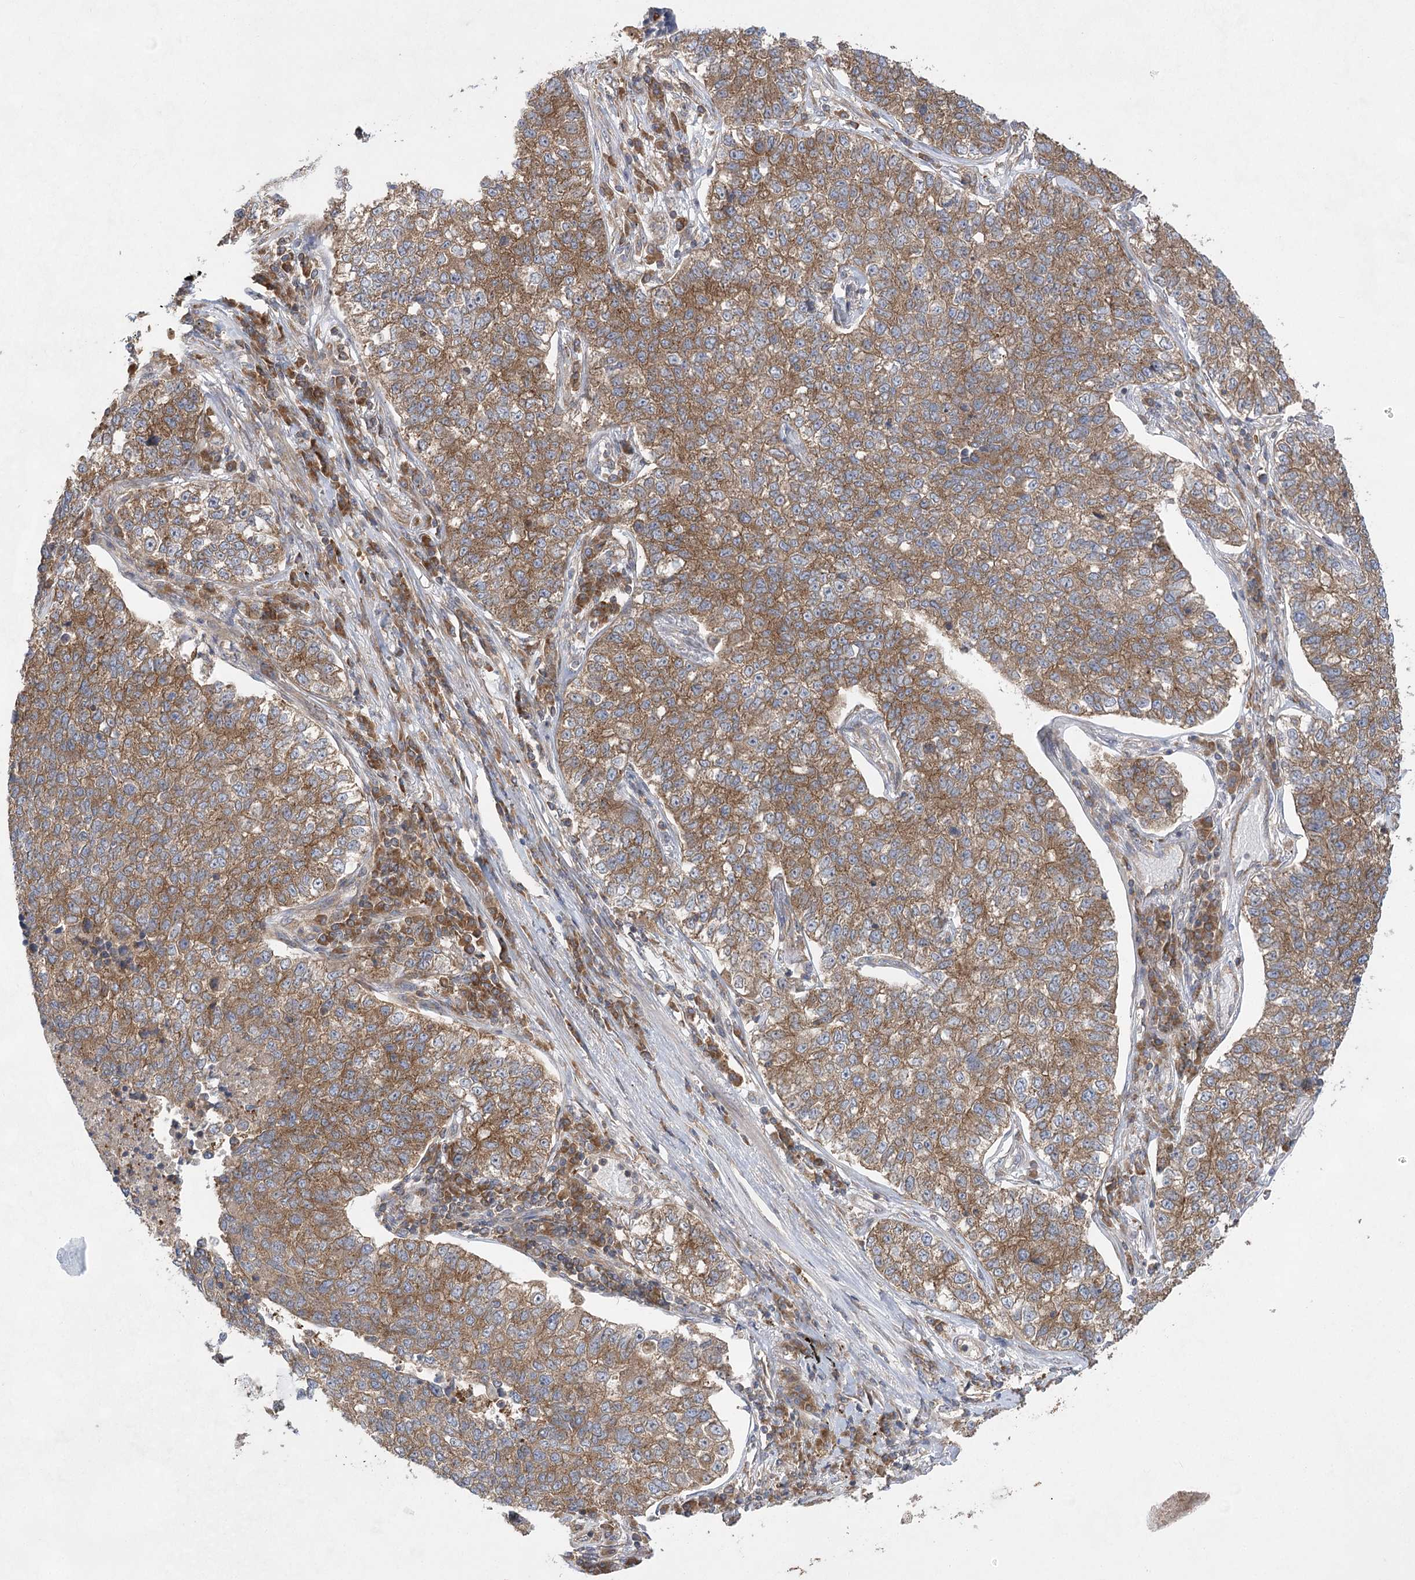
{"staining": {"intensity": "moderate", "quantity": ">75%", "location": "cytoplasmic/membranous"}, "tissue": "lung cancer", "cell_type": "Tumor cells", "image_type": "cancer", "snomed": [{"axis": "morphology", "description": "Adenocarcinoma, NOS"}, {"axis": "topography", "description": "Lung"}], "caption": "Protein expression analysis of human lung adenocarcinoma reveals moderate cytoplasmic/membranous expression in approximately >75% of tumor cells.", "gene": "EIF3A", "patient": {"sex": "male", "age": 49}}